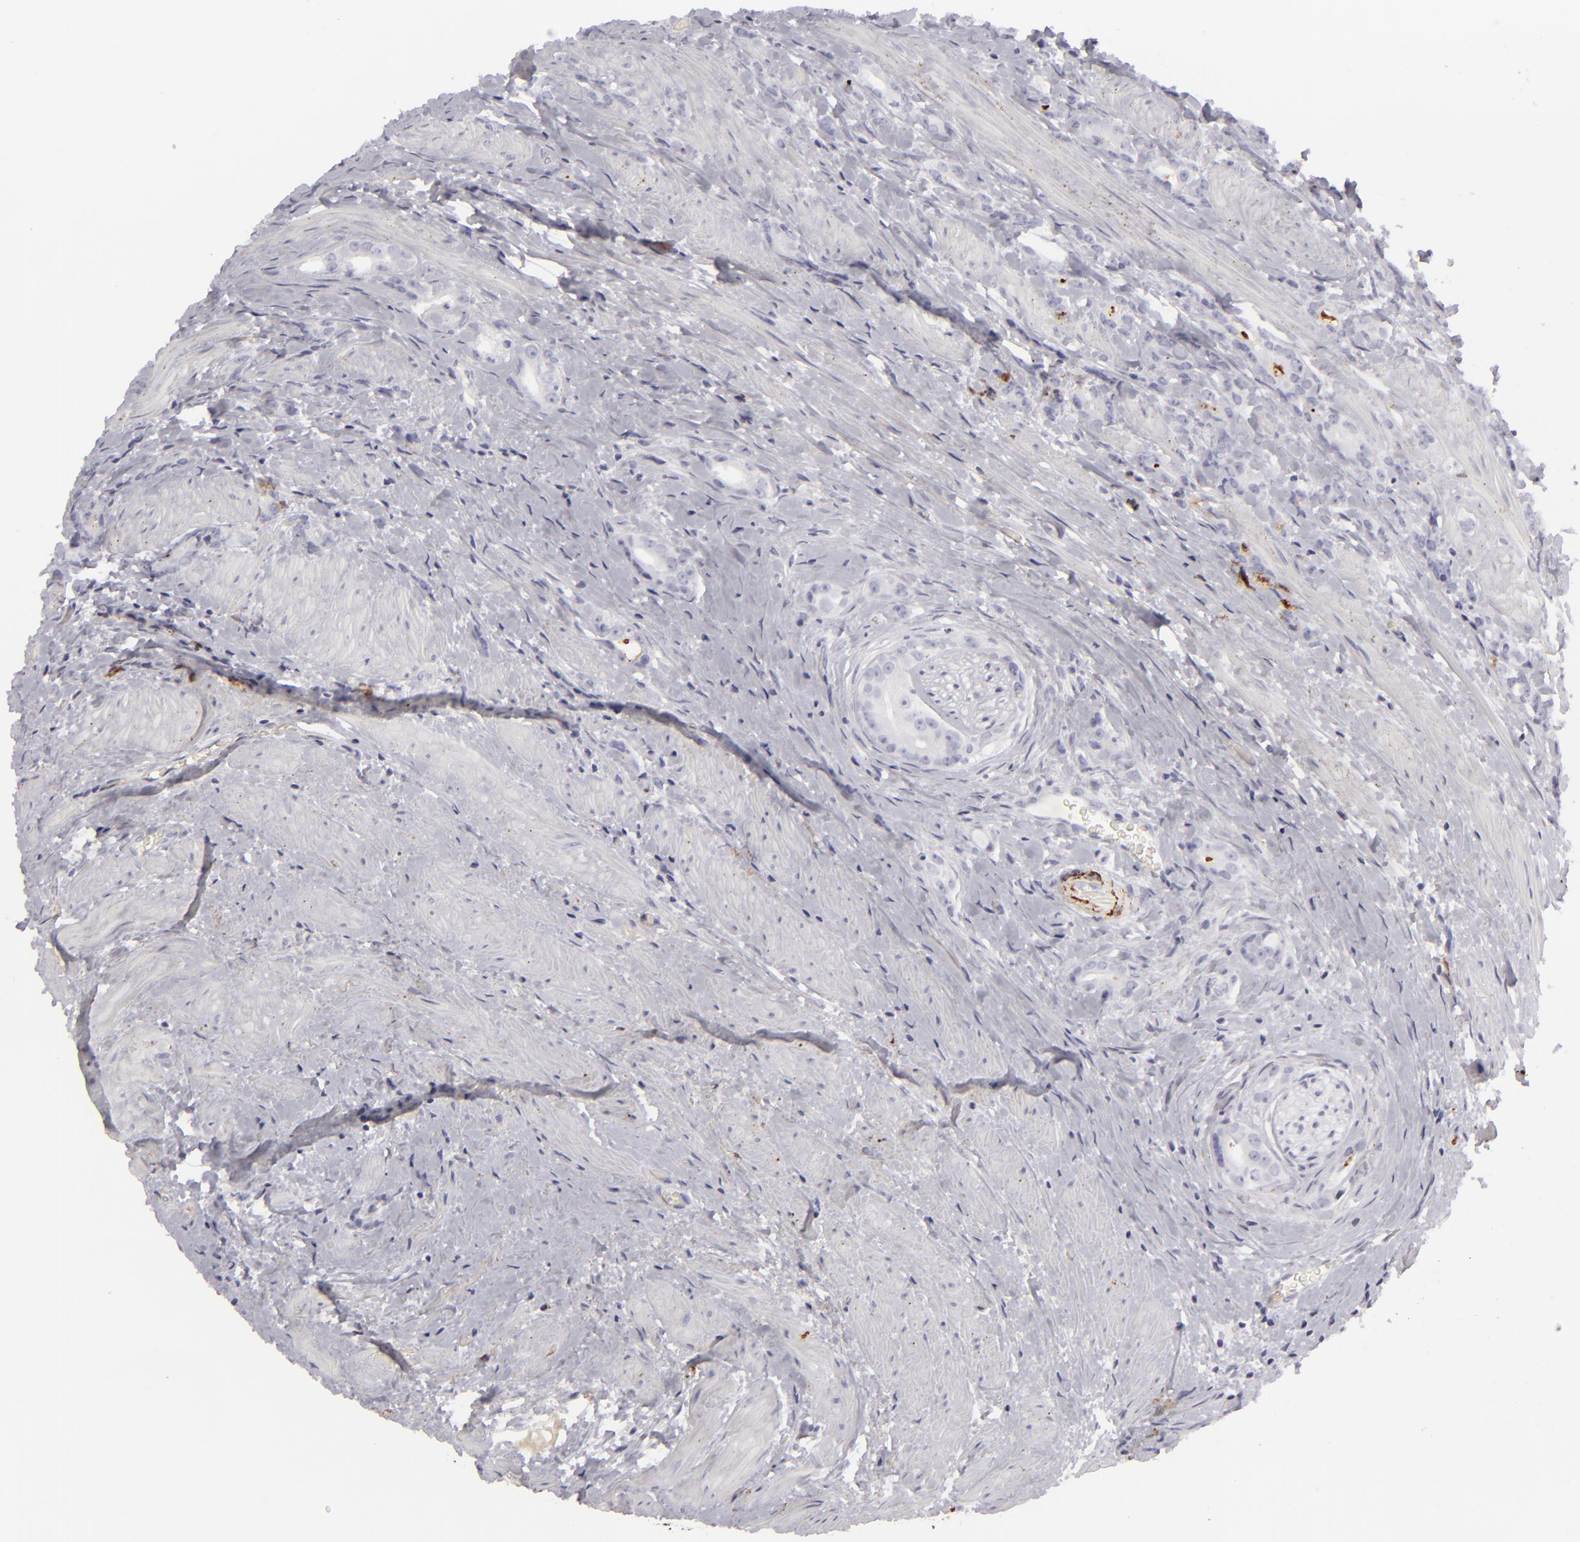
{"staining": {"intensity": "negative", "quantity": "none", "location": "none"}, "tissue": "prostate cancer", "cell_type": "Tumor cells", "image_type": "cancer", "snomed": [{"axis": "morphology", "description": "Adenocarcinoma, Medium grade"}, {"axis": "topography", "description": "Prostate"}], "caption": "High magnification brightfield microscopy of prostate cancer stained with DAB (brown) and counterstained with hematoxylin (blue): tumor cells show no significant staining.", "gene": "C9", "patient": {"sex": "male", "age": 59}}